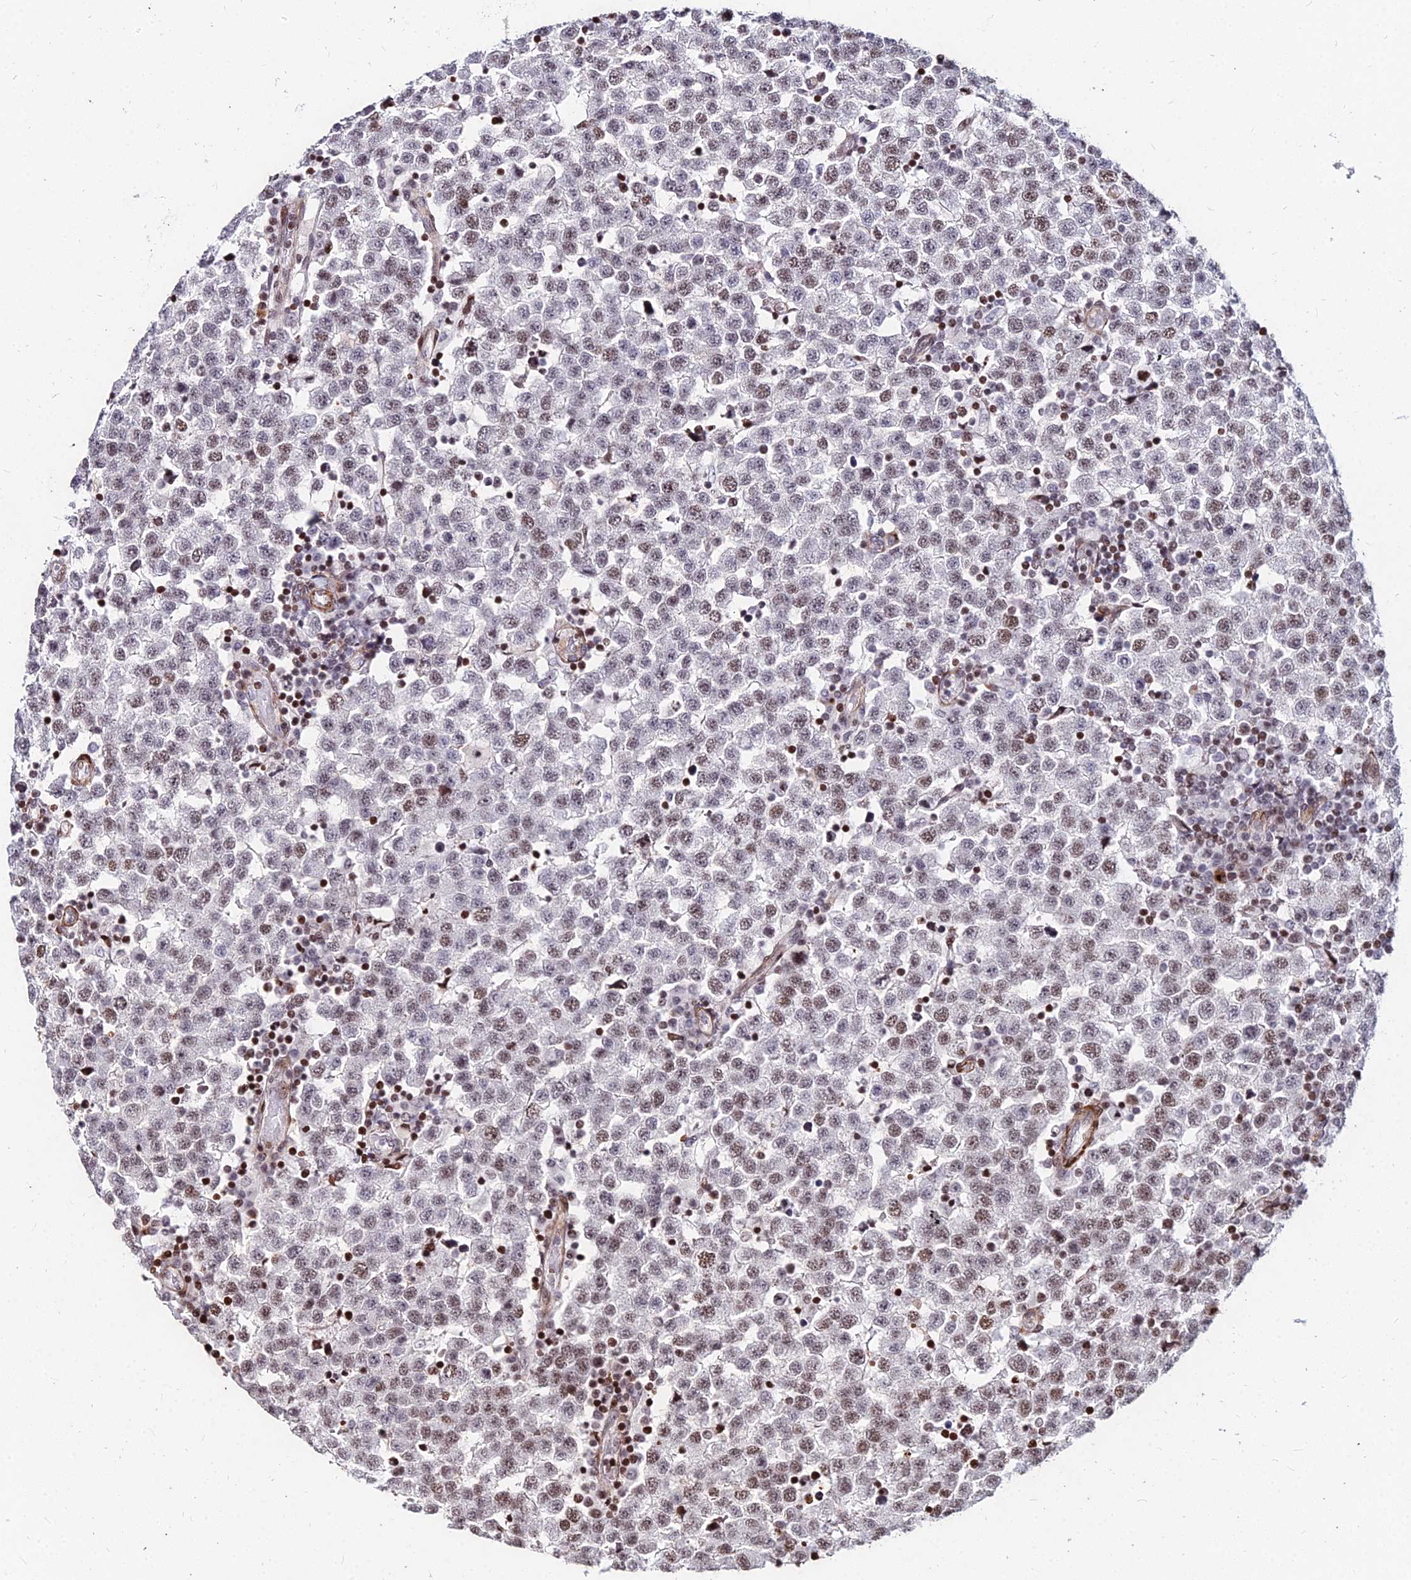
{"staining": {"intensity": "moderate", "quantity": "25%-75%", "location": "nuclear"}, "tissue": "testis cancer", "cell_type": "Tumor cells", "image_type": "cancer", "snomed": [{"axis": "morphology", "description": "Seminoma, NOS"}, {"axis": "topography", "description": "Testis"}], "caption": "Protein analysis of testis cancer (seminoma) tissue displays moderate nuclear staining in about 25%-75% of tumor cells.", "gene": "NYAP2", "patient": {"sex": "male", "age": 34}}